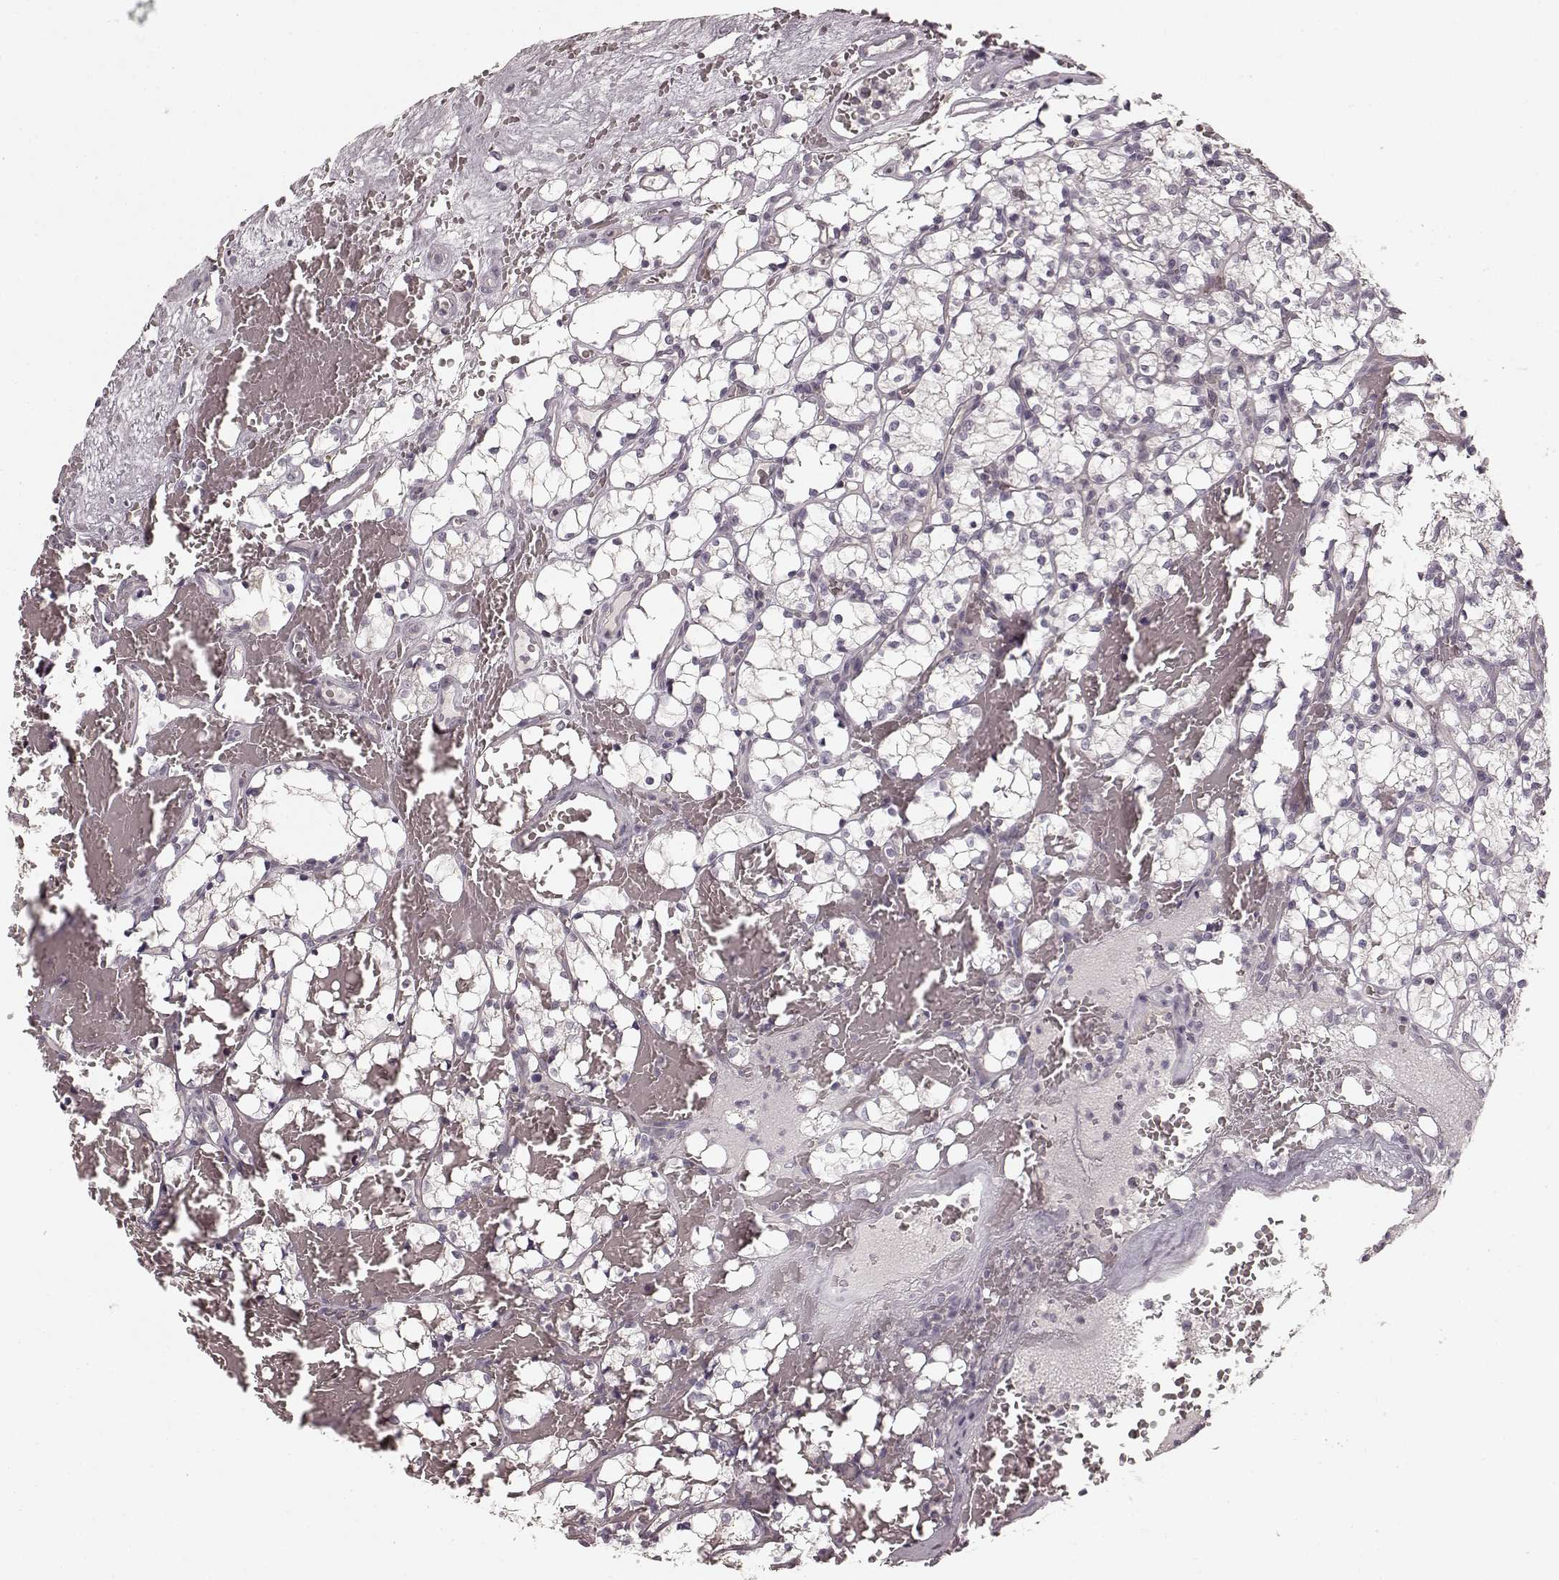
{"staining": {"intensity": "negative", "quantity": "none", "location": "none"}, "tissue": "renal cancer", "cell_type": "Tumor cells", "image_type": "cancer", "snomed": [{"axis": "morphology", "description": "Adenocarcinoma, NOS"}, {"axis": "topography", "description": "Kidney"}], "caption": "Immunohistochemistry (IHC) histopathology image of neoplastic tissue: renal cancer stained with DAB (3,3'-diaminobenzidine) reveals no significant protein positivity in tumor cells.", "gene": "PRKCE", "patient": {"sex": "female", "age": 69}}